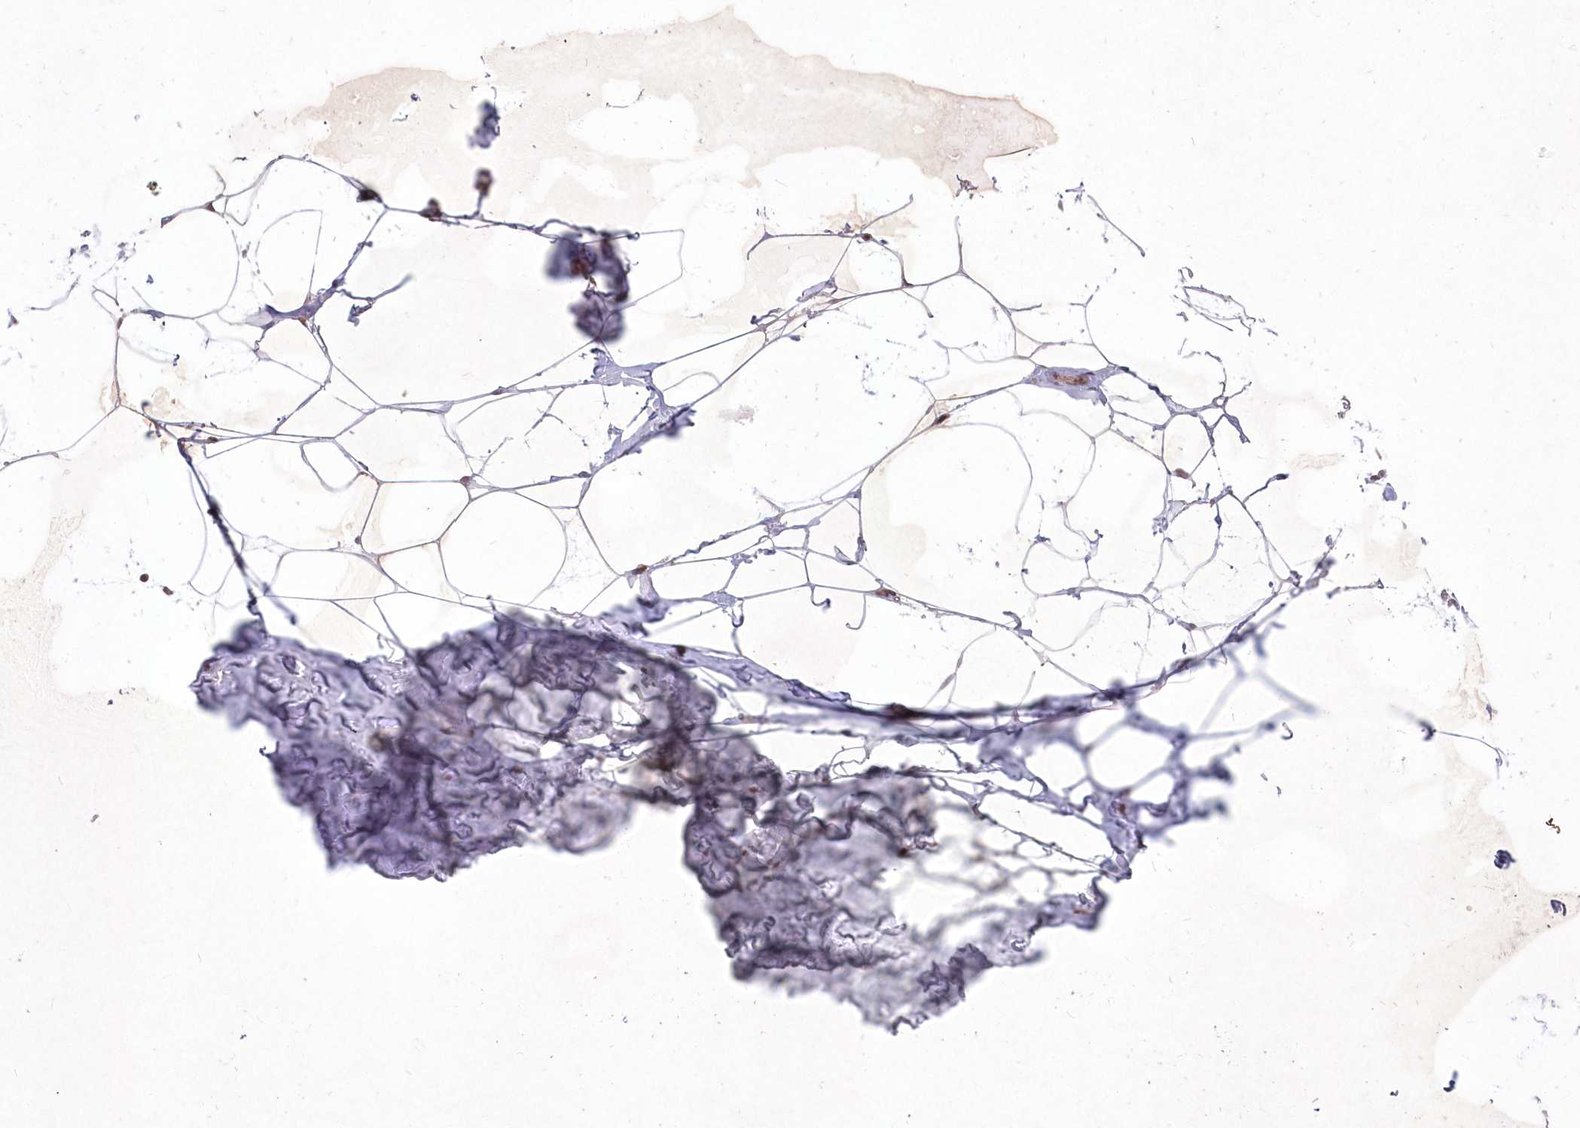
{"staining": {"intensity": "weak", "quantity": "25%-75%", "location": "cytoplasmic/membranous"}, "tissue": "adipose tissue", "cell_type": "Adipocytes", "image_type": "normal", "snomed": [{"axis": "morphology", "description": "Normal tissue, NOS"}, {"axis": "morphology", "description": "Fibrosis, NOS"}, {"axis": "topography", "description": "Breast"}, {"axis": "topography", "description": "Adipose tissue"}], "caption": "Adipose tissue stained with a brown dye exhibits weak cytoplasmic/membranous positive staining in approximately 25%-75% of adipocytes.", "gene": "DNAJC27", "patient": {"sex": "female", "age": 39}}